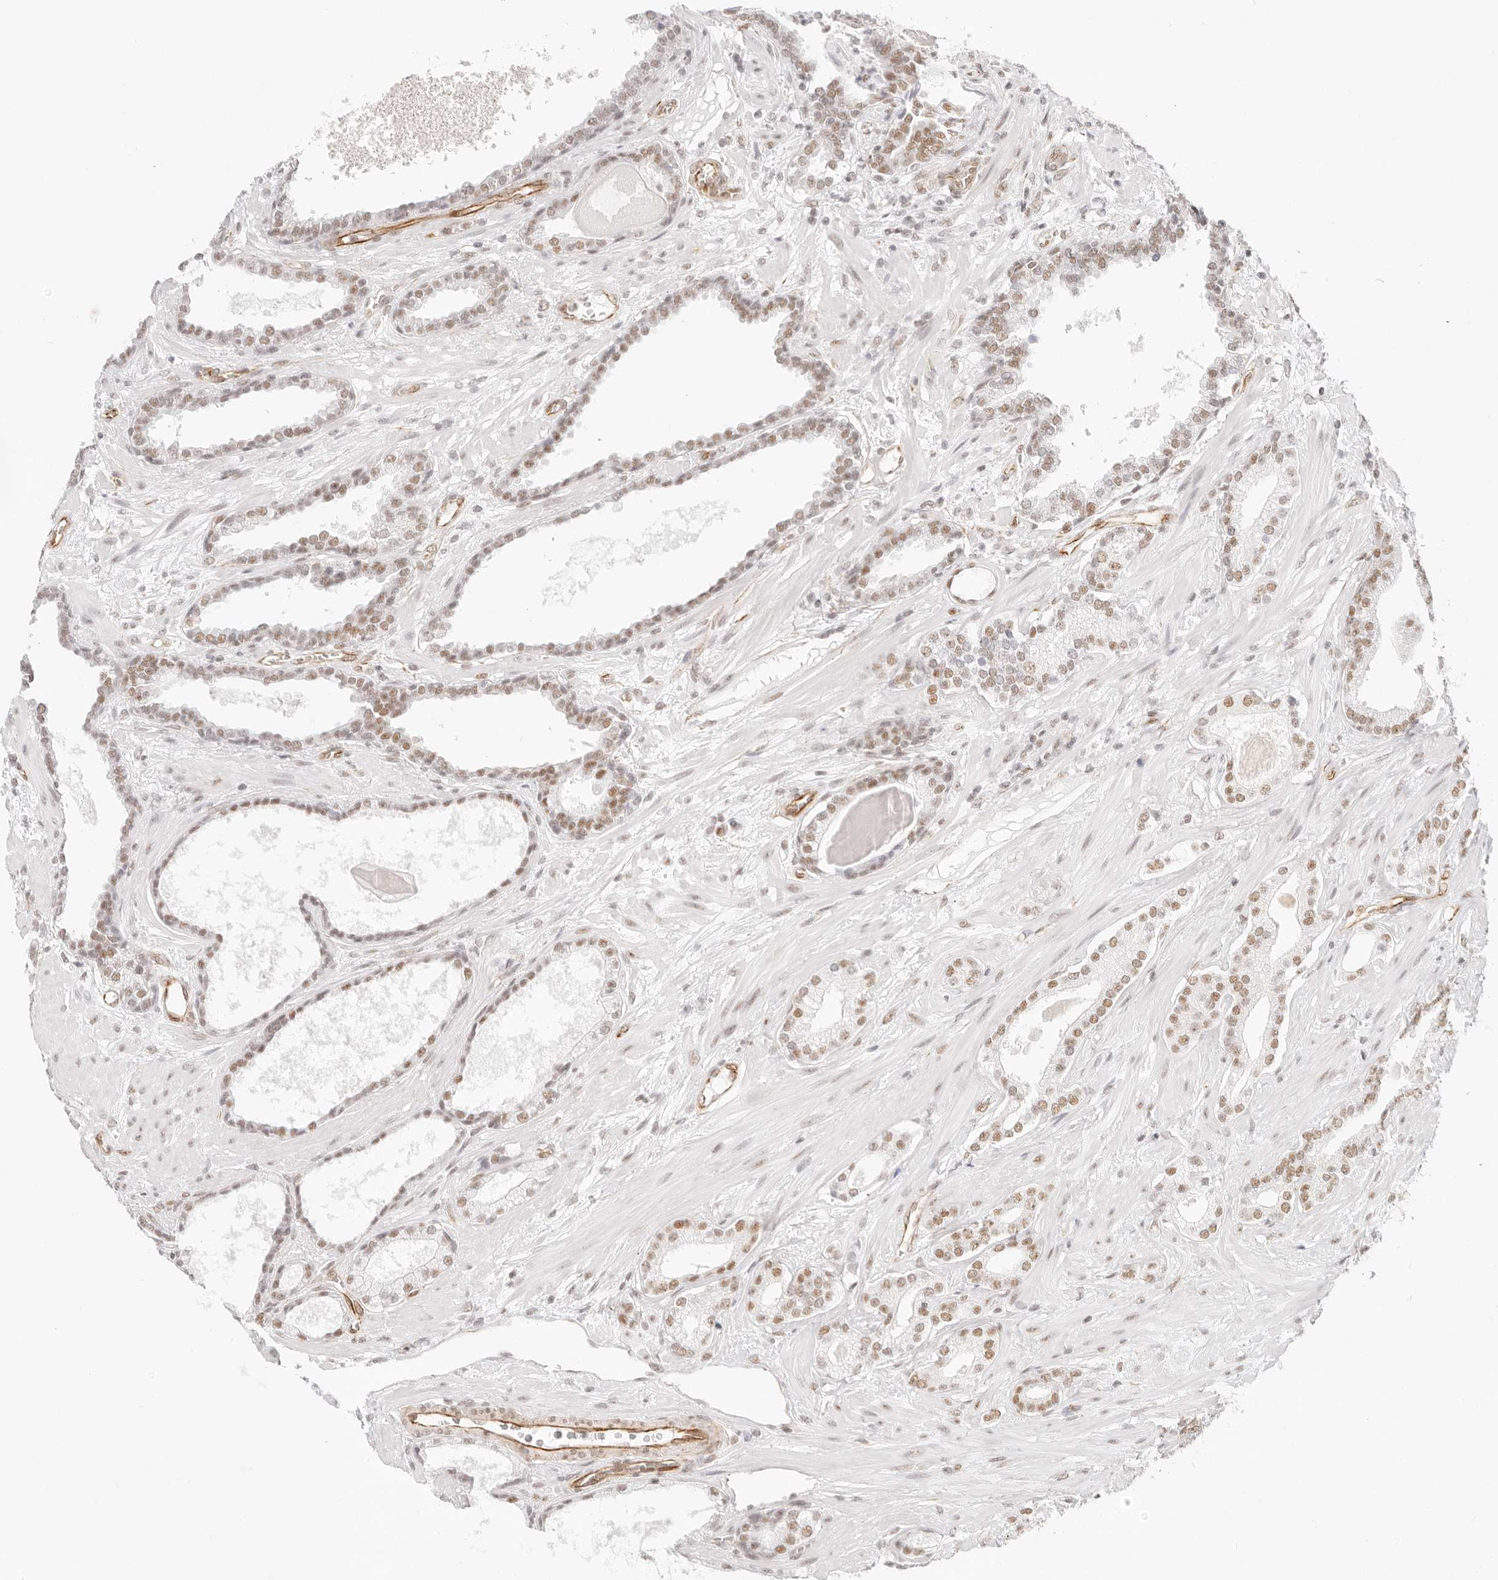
{"staining": {"intensity": "moderate", "quantity": "25%-75%", "location": "nuclear"}, "tissue": "prostate cancer", "cell_type": "Tumor cells", "image_type": "cancer", "snomed": [{"axis": "morphology", "description": "Adenocarcinoma, Low grade"}, {"axis": "topography", "description": "Prostate"}], "caption": "Moderate nuclear staining for a protein is seen in approximately 25%-75% of tumor cells of prostate low-grade adenocarcinoma using immunohistochemistry.", "gene": "ZC3H11A", "patient": {"sex": "male", "age": 70}}